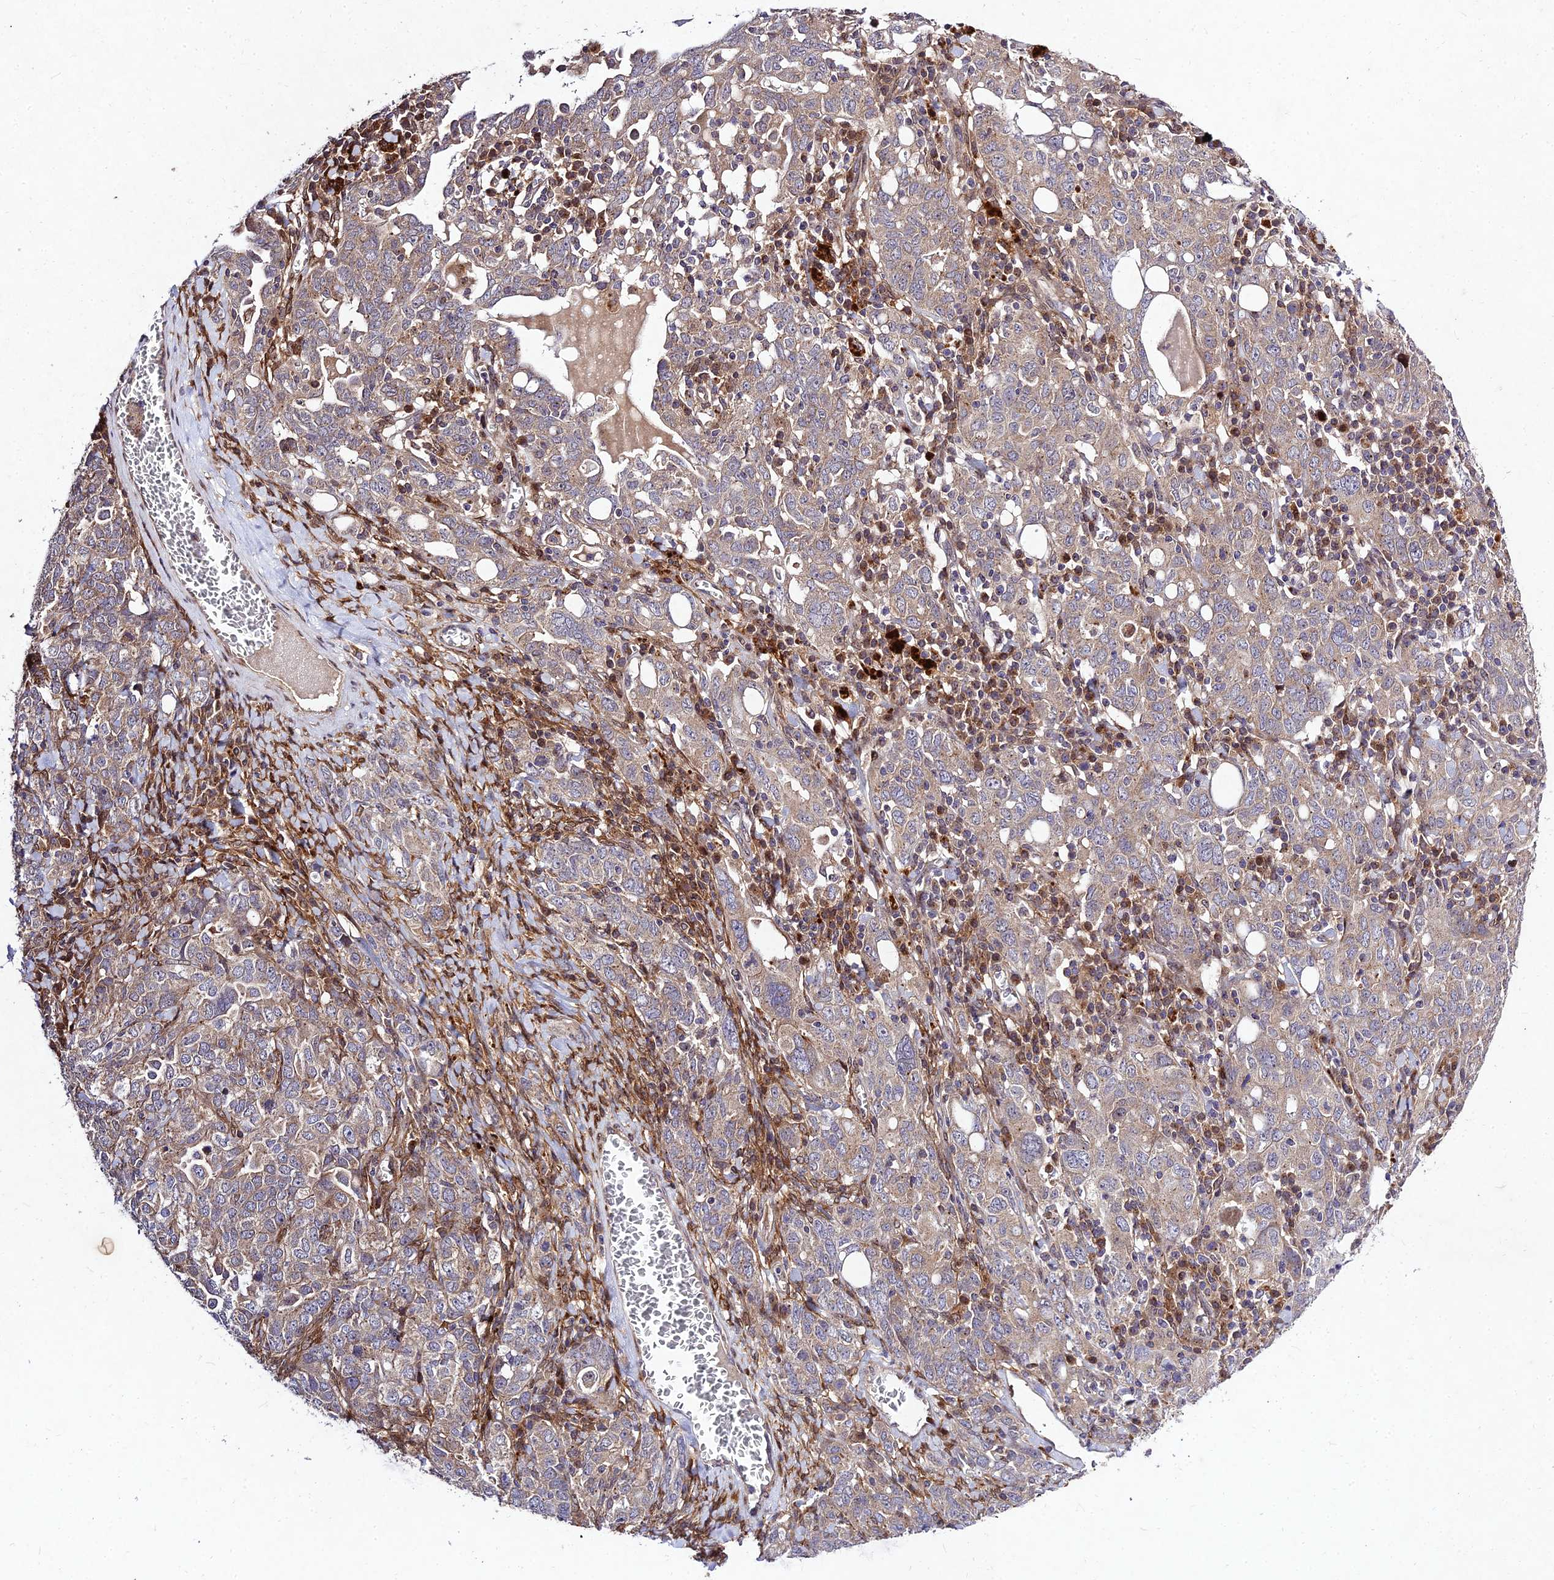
{"staining": {"intensity": "weak", "quantity": "25%-75%", "location": "cytoplasmic/membranous"}, "tissue": "ovarian cancer", "cell_type": "Tumor cells", "image_type": "cancer", "snomed": [{"axis": "morphology", "description": "Carcinoma, endometroid"}, {"axis": "topography", "description": "Ovary"}], "caption": "Brown immunohistochemical staining in ovarian endometroid carcinoma reveals weak cytoplasmic/membranous expression in about 25%-75% of tumor cells. Immunohistochemistry stains the protein in brown and the nuclei are stained blue.", "gene": "MKKS", "patient": {"sex": "female", "age": 62}}